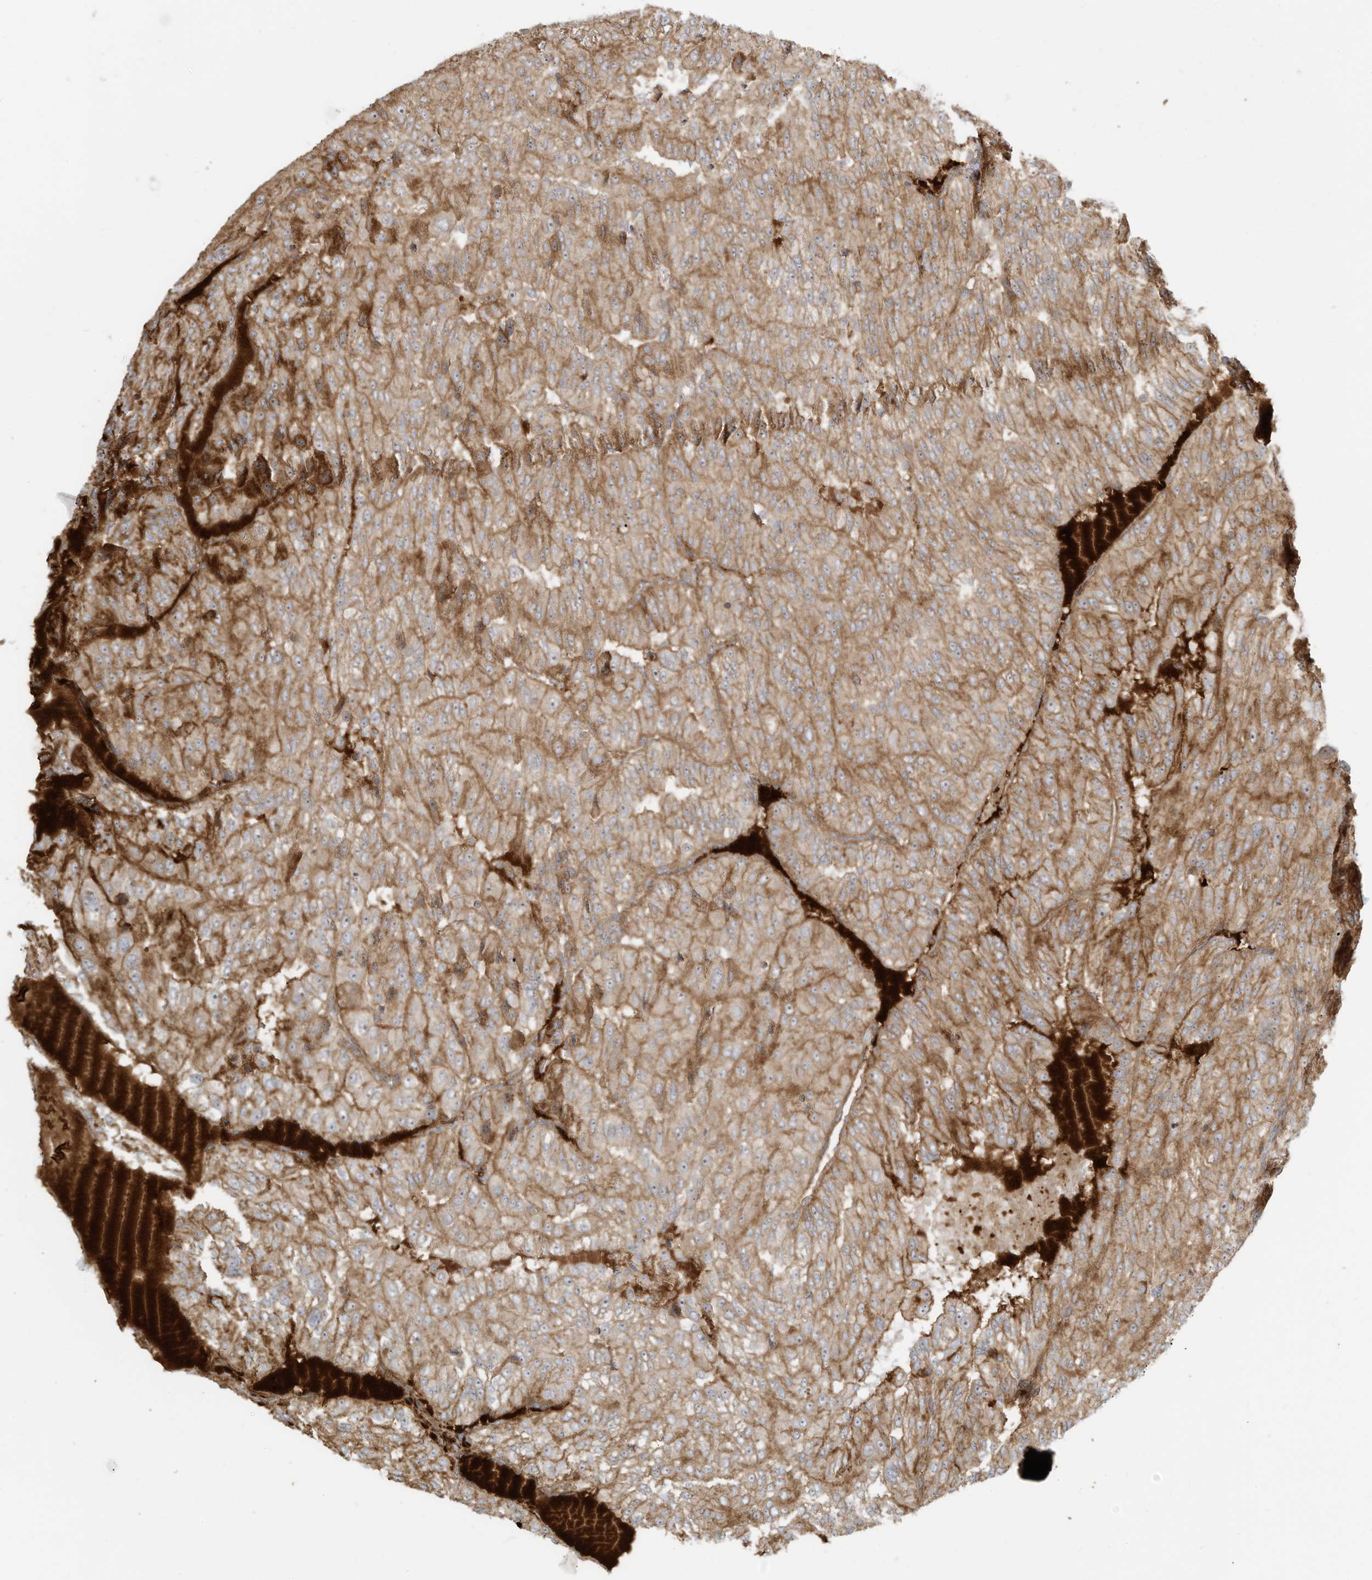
{"staining": {"intensity": "moderate", "quantity": ">75%", "location": "cytoplasmic/membranous"}, "tissue": "renal cancer", "cell_type": "Tumor cells", "image_type": "cancer", "snomed": [{"axis": "morphology", "description": "Adenocarcinoma, NOS"}, {"axis": "topography", "description": "Kidney"}], "caption": "Protein analysis of renal adenocarcinoma tissue demonstrates moderate cytoplasmic/membranous staining in about >75% of tumor cells.", "gene": "ENTR1", "patient": {"sex": "female", "age": 63}}